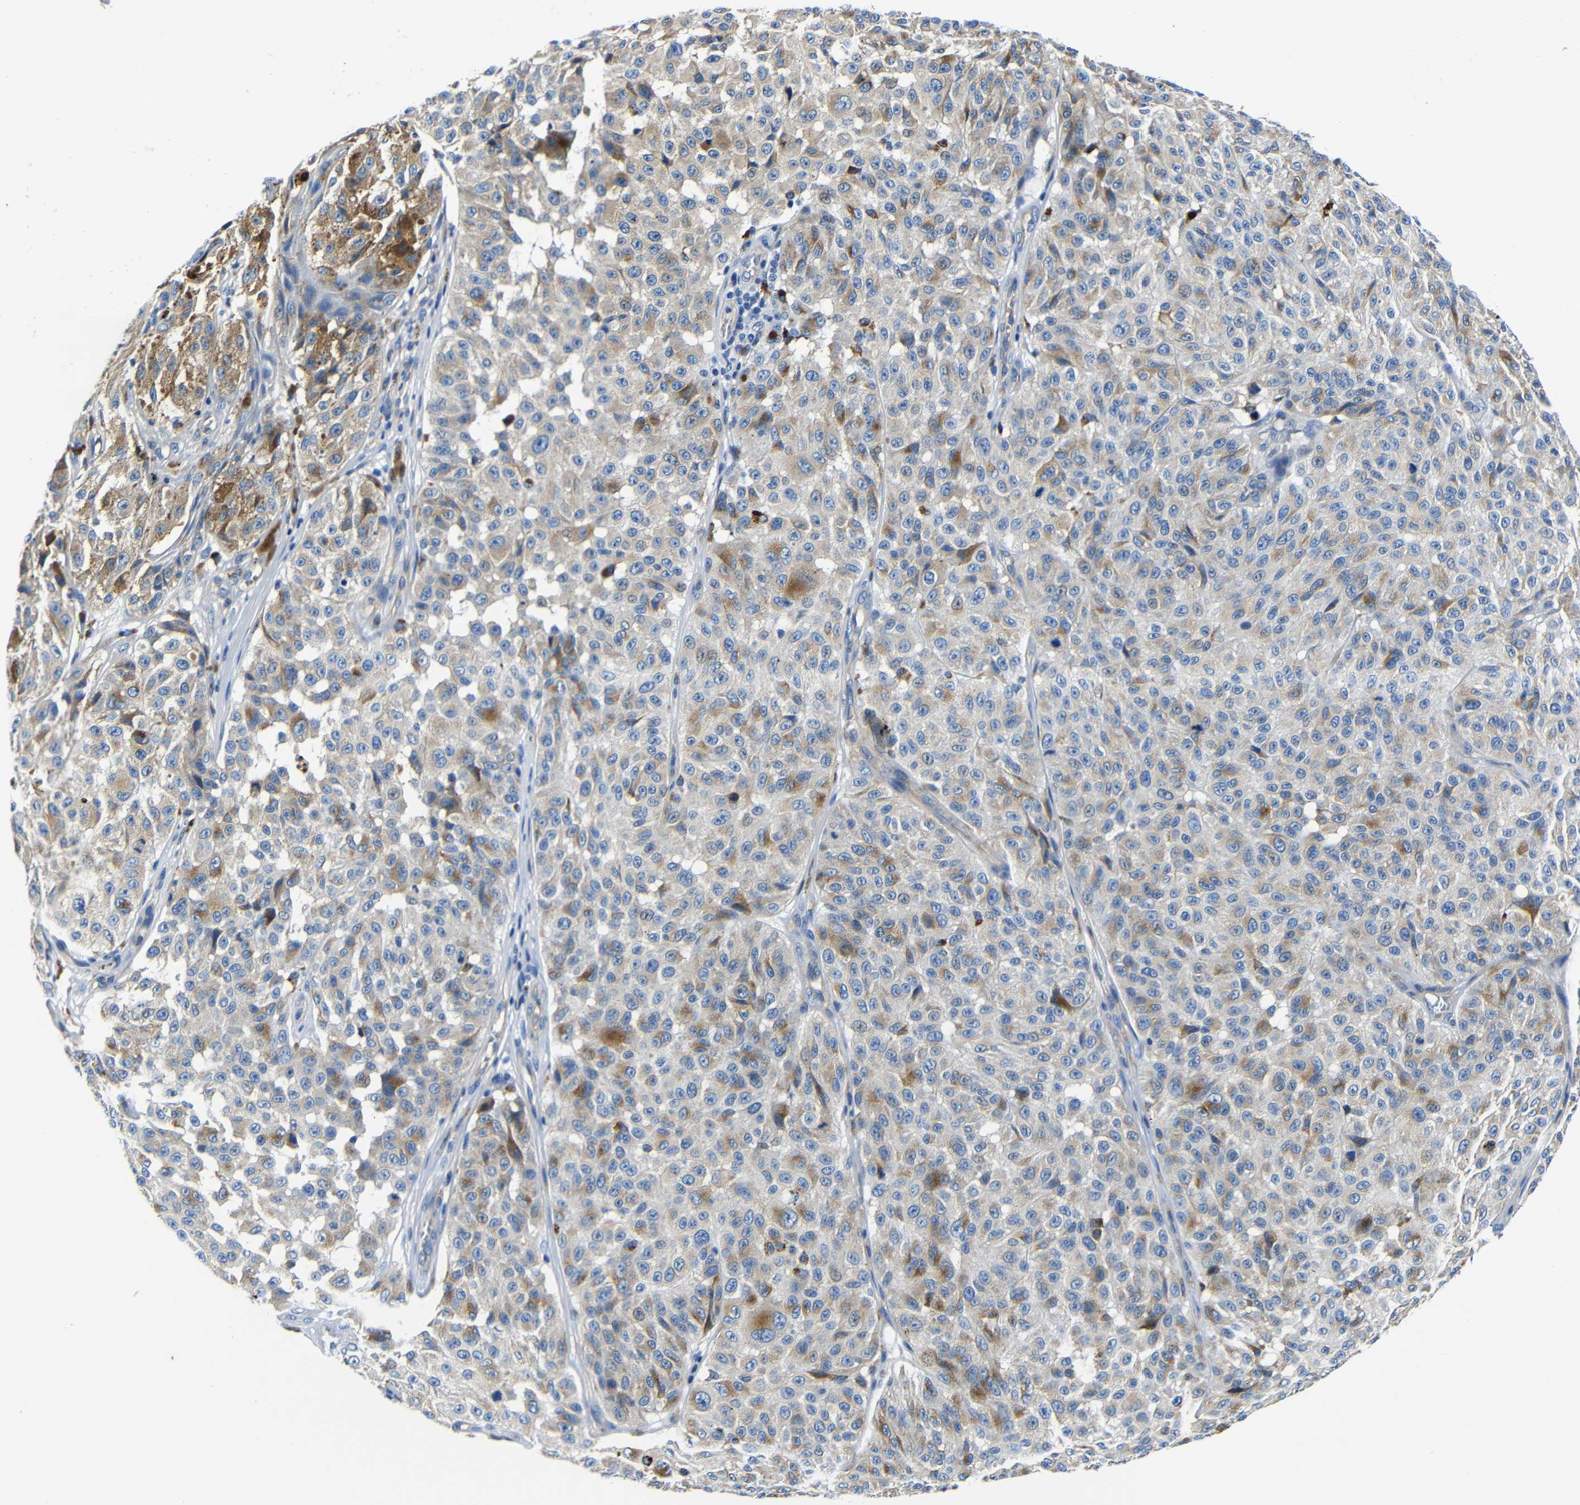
{"staining": {"intensity": "moderate", "quantity": "25%-75%", "location": "cytoplasmic/membranous"}, "tissue": "melanoma", "cell_type": "Tumor cells", "image_type": "cancer", "snomed": [{"axis": "morphology", "description": "Malignant melanoma, NOS"}, {"axis": "topography", "description": "Skin"}], "caption": "Immunohistochemical staining of malignant melanoma shows medium levels of moderate cytoplasmic/membranous expression in about 25%-75% of tumor cells.", "gene": "GIMAP2", "patient": {"sex": "female", "age": 46}}